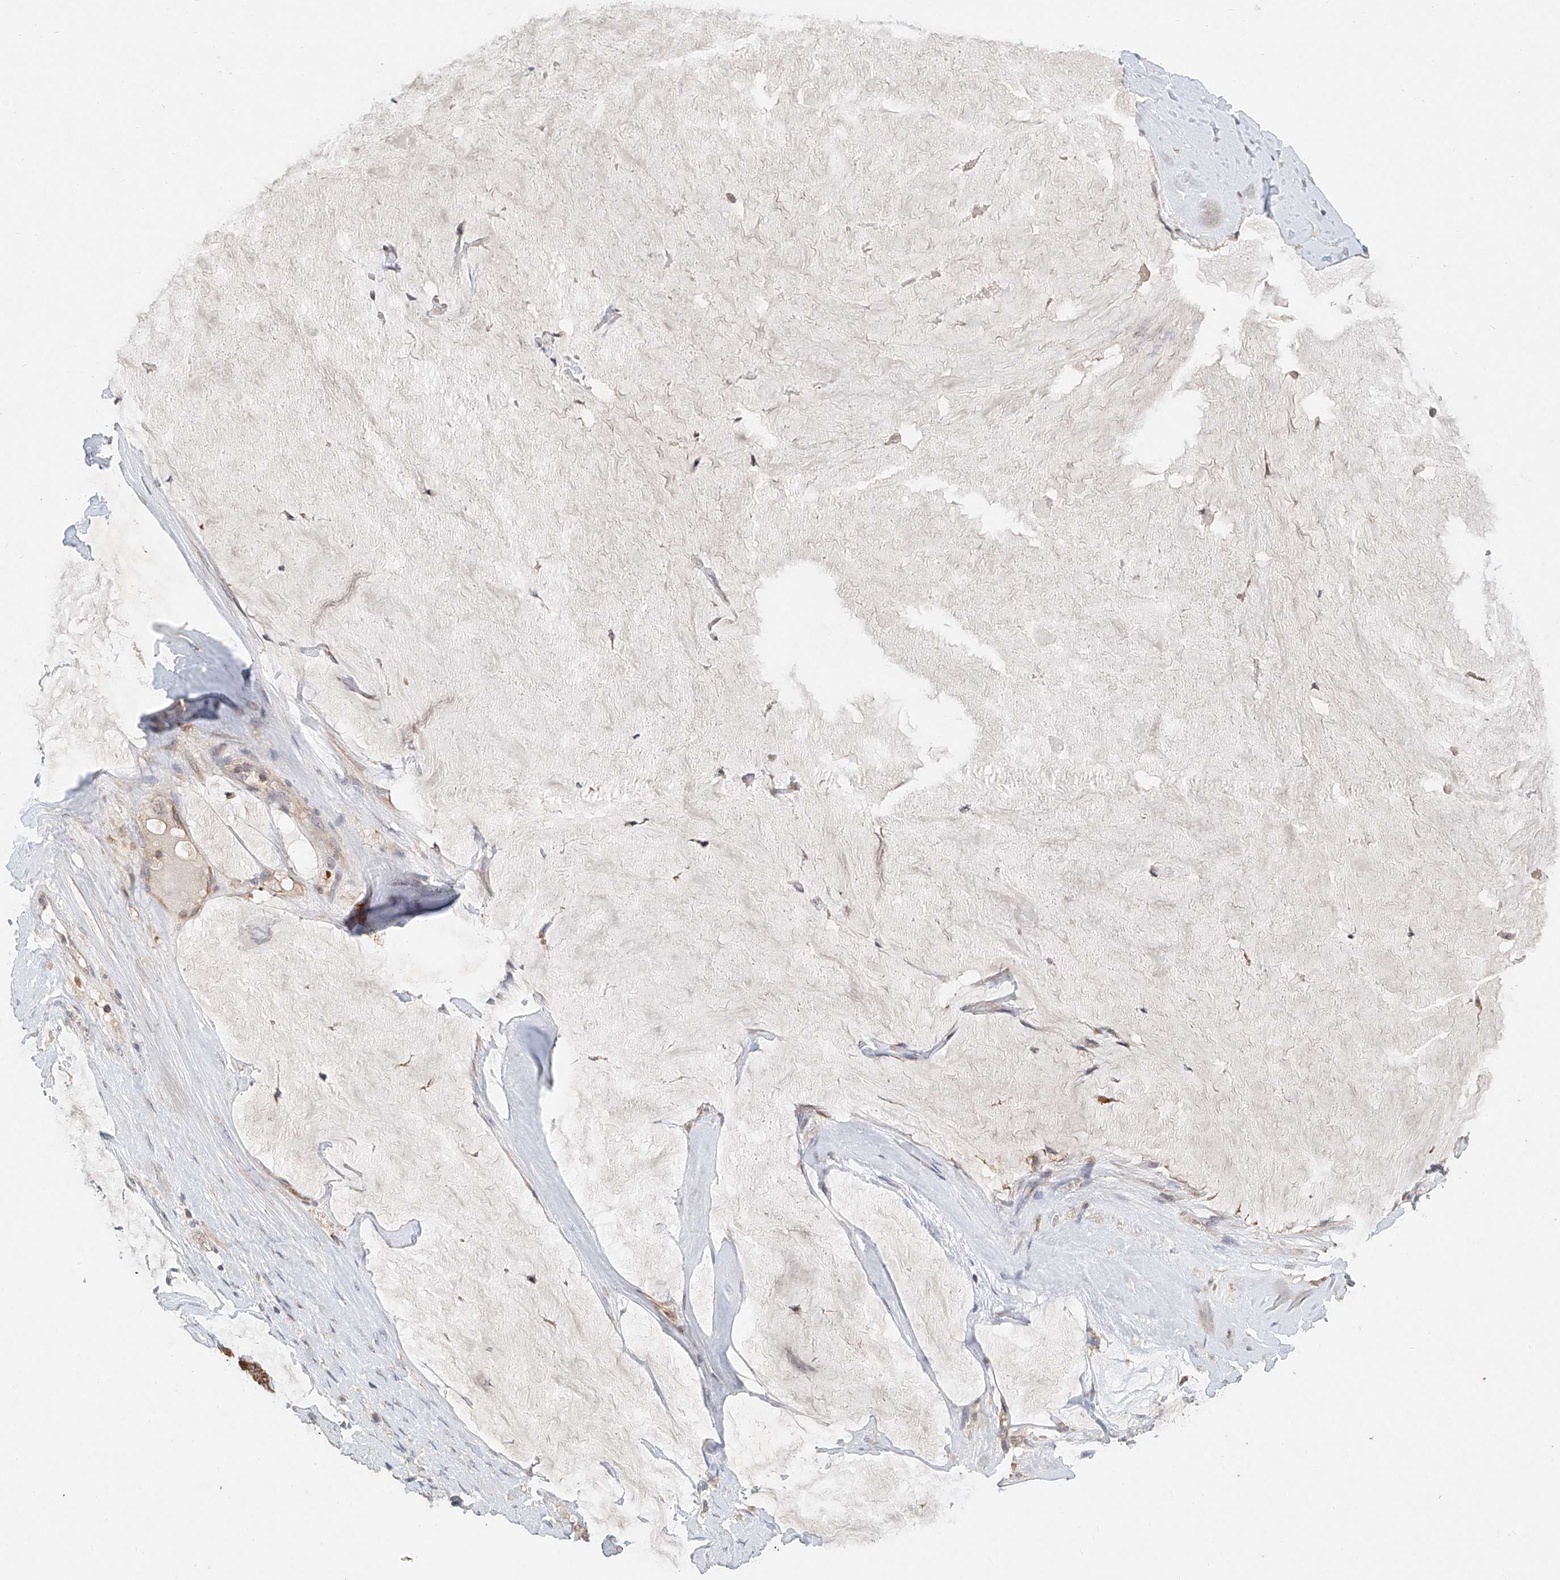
{"staining": {"intensity": "strong", "quantity": ">75%", "location": "cytoplasmic/membranous"}, "tissue": "ovarian cancer", "cell_type": "Tumor cells", "image_type": "cancer", "snomed": [{"axis": "morphology", "description": "Cystadenocarcinoma, mucinous, NOS"}, {"axis": "topography", "description": "Ovary"}], "caption": "A histopathology image of mucinous cystadenocarcinoma (ovarian) stained for a protein reveals strong cytoplasmic/membranous brown staining in tumor cells.", "gene": "CARMIL1", "patient": {"sex": "female", "age": 61}}